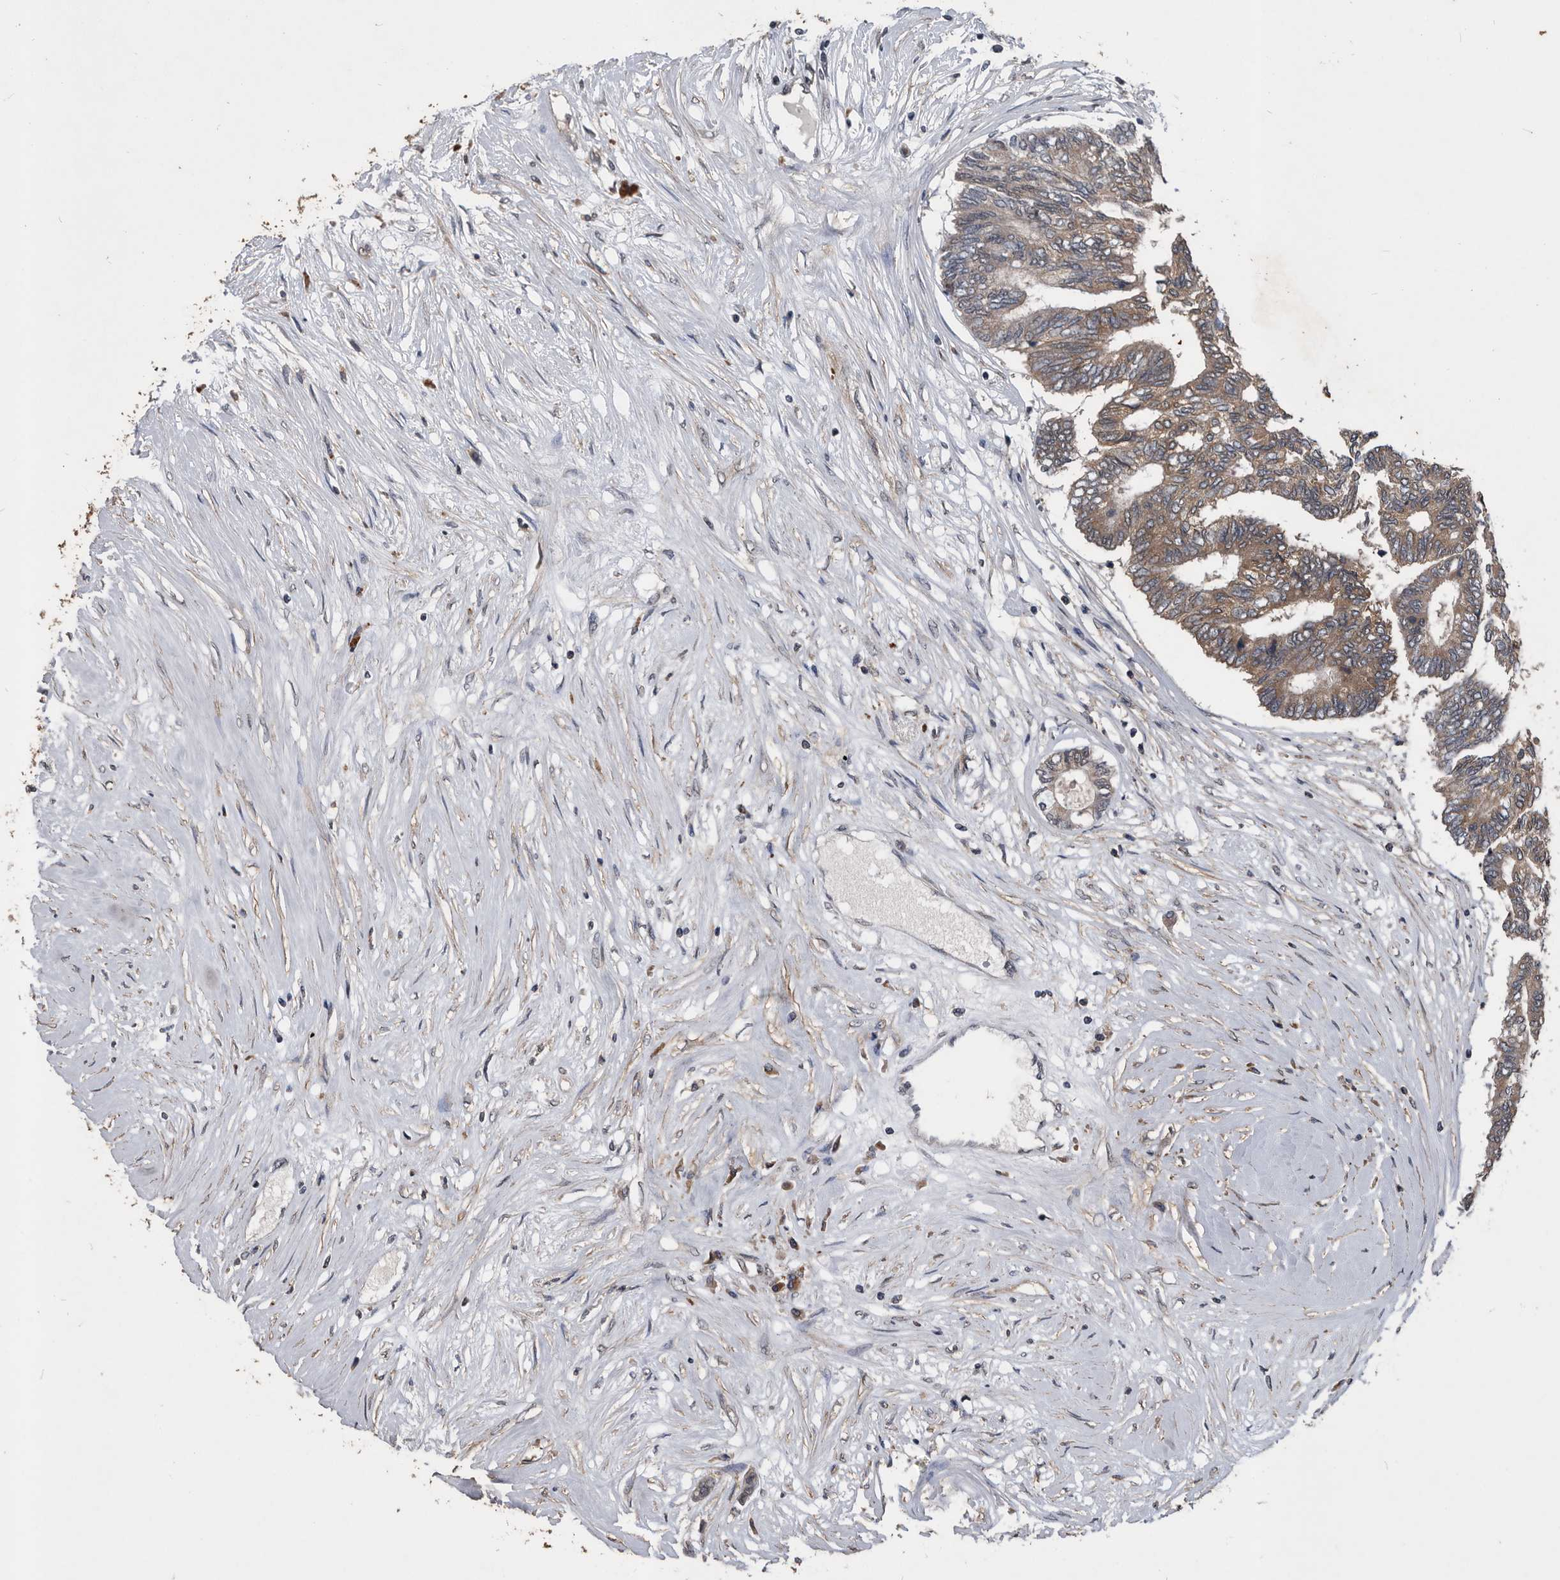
{"staining": {"intensity": "weak", "quantity": ">75%", "location": "cytoplasmic/membranous"}, "tissue": "colorectal cancer", "cell_type": "Tumor cells", "image_type": "cancer", "snomed": [{"axis": "morphology", "description": "Adenocarcinoma, NOS"}, {"axis": "topography", "description": "Rectum"}], "caption": "There is low levels of weak cytoplasmic/membranous expression in tumor cells of colorectal cancer, as demonstrated by immunohistochemical staining (brown color).", "gene": "NRBP1", "patient": {"sex": "male", "age": 63}}